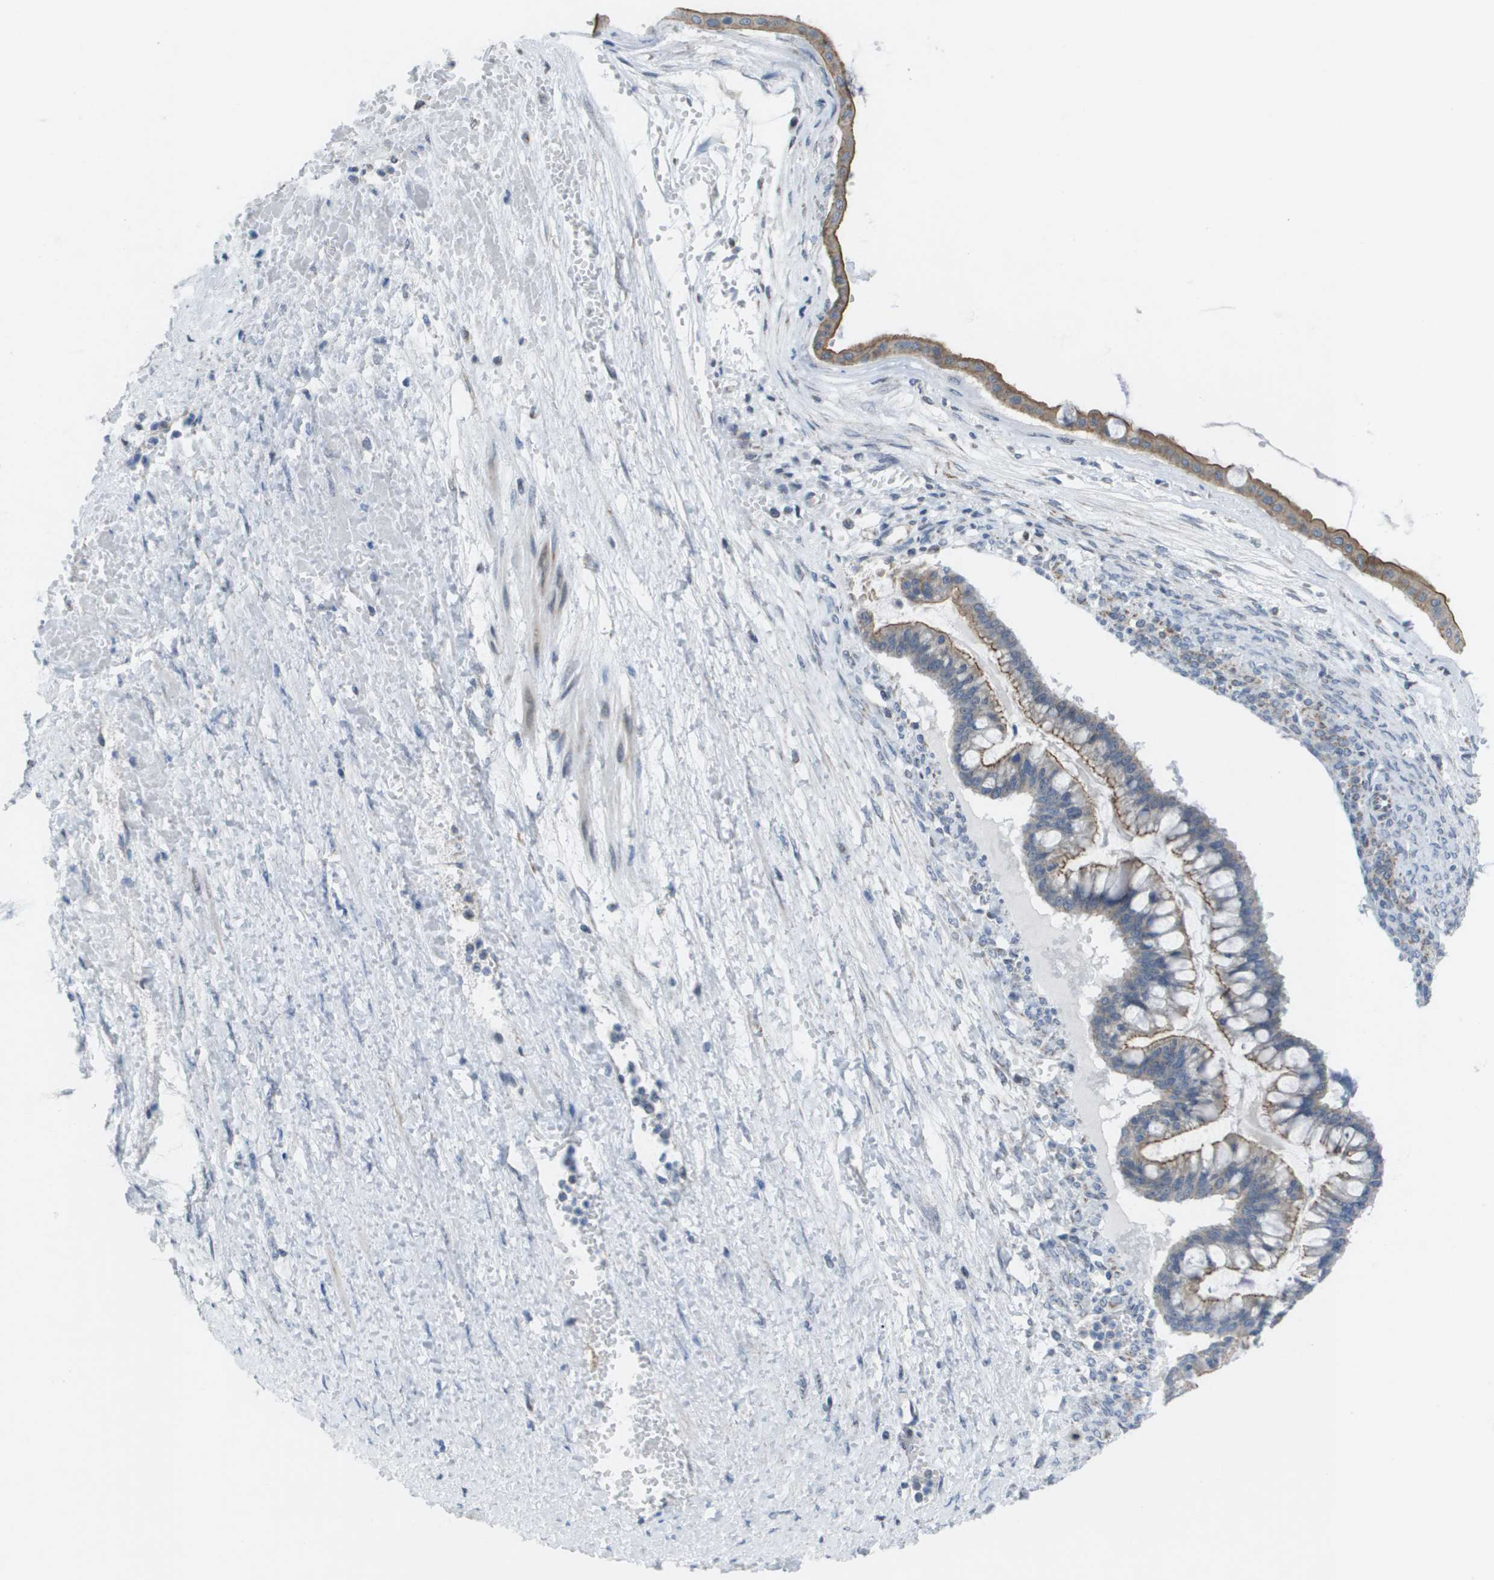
{"staining": {"intensity": "moderate", "quantity": ">75%", "location": "cytoplasmic/membranous"}, "tissue": "ovarian cancer", "cell_type": "Tumor cells", "image_type": "cancer", "snomed": [{"axis": "morphology", "description": "Cystadenocarcinoma, mucinous, NOS"}, {"axis": "topography", "description": "Ovary"}], "caption": "This is a micrograph of IHC staining of ovarian mucinous cystadenocarcinoma, which shows moderate positivity in the cytoplasmic/membranous of tumor cells.", "gene": "TMEM223", "patient": {"sex": "female", "age": 73}}